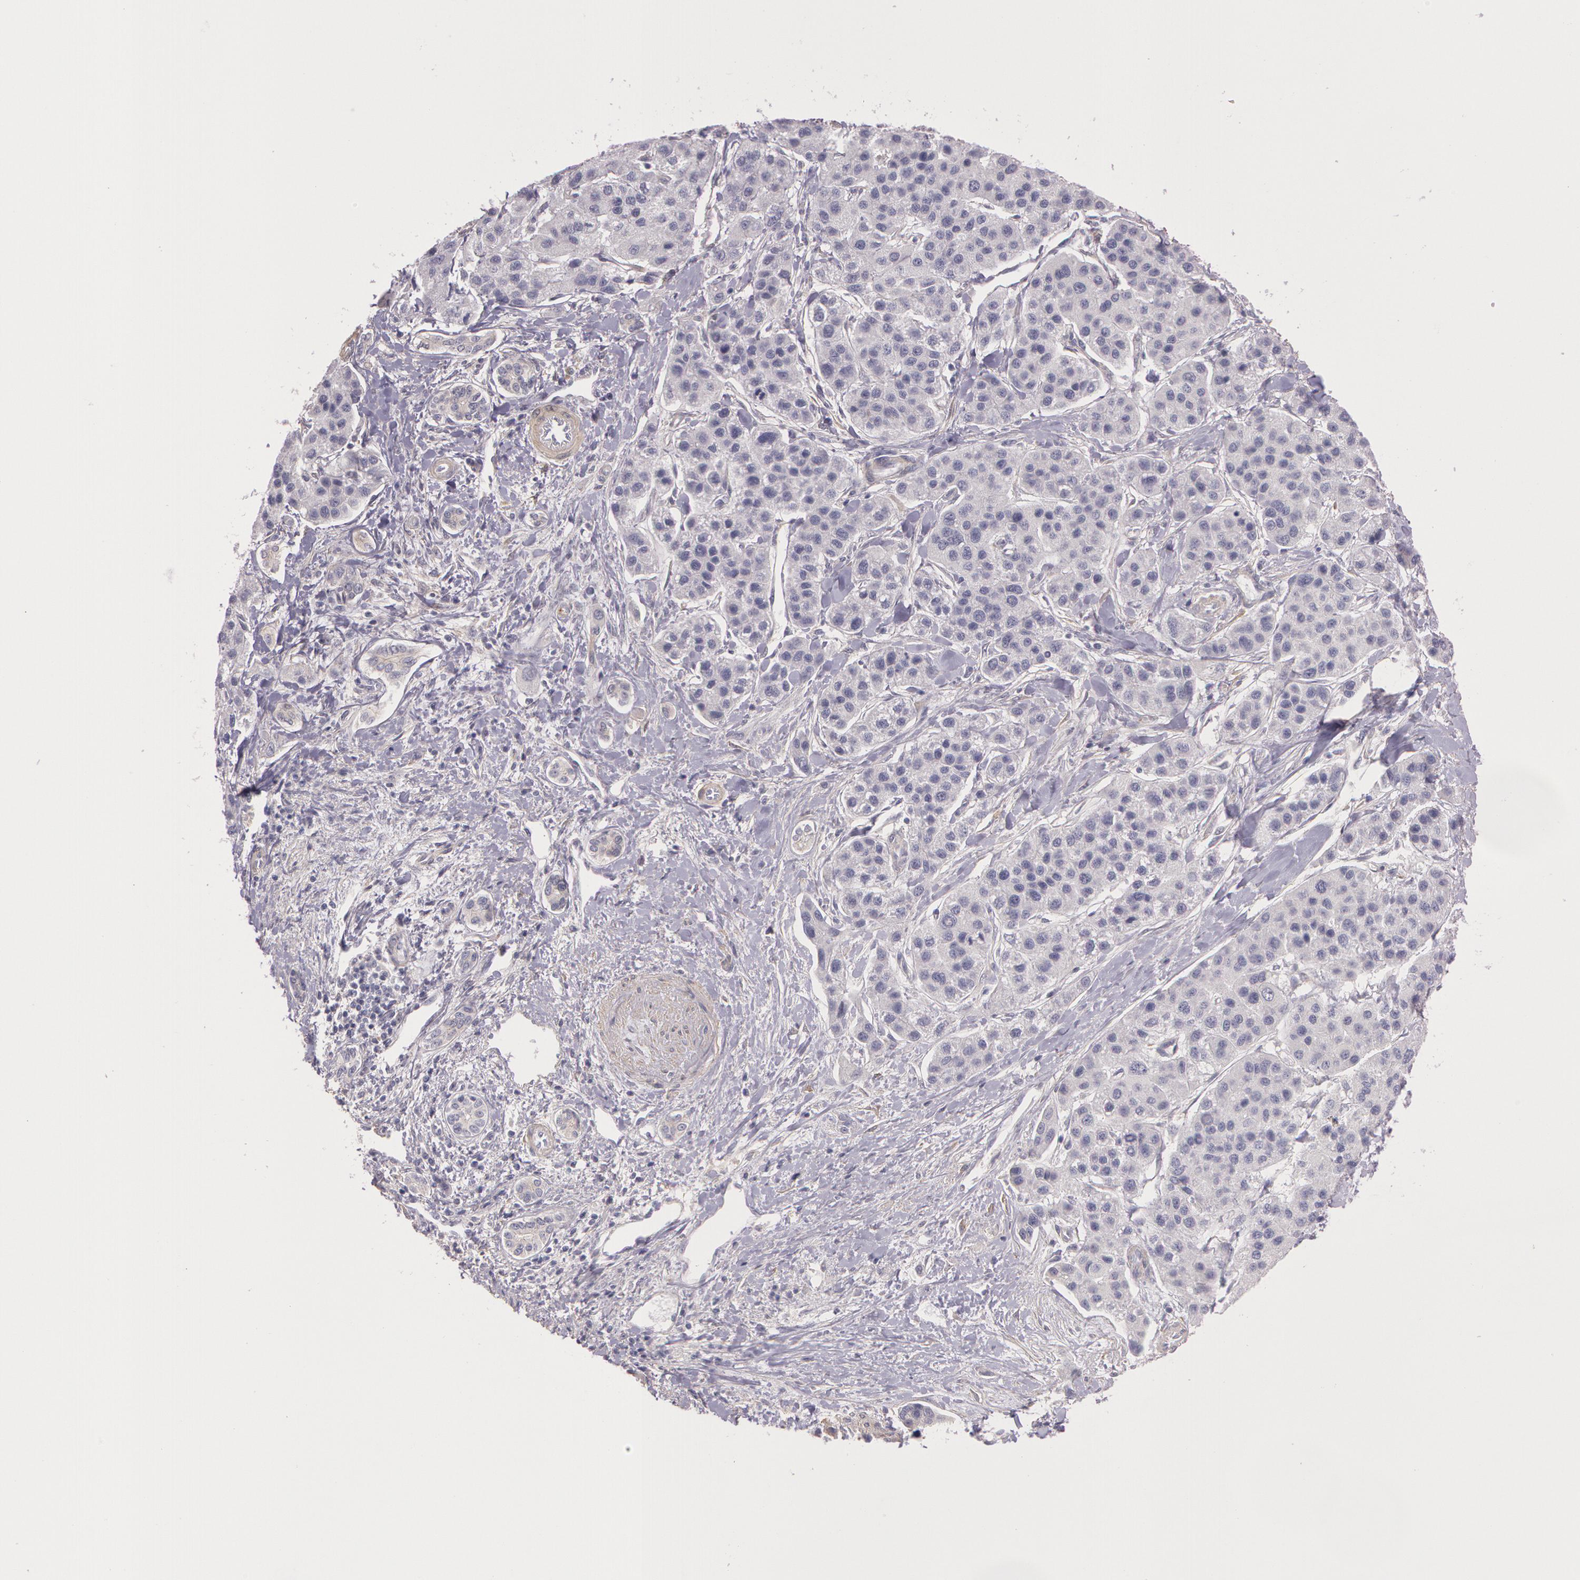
{"staining": {"intensity": "negative", "quantity": "none", "location": "none"}, "tissue": "liver cancer", "cell_type": "Tumor cells", "image_type": "cancer", "snomed": [{"axis": "morphology", "description": "Carcinoma, Hepatocellular, NOS"}, {"axis": "topography", "description": "Liver"}], "caption": "Tumor cells are negative for protein expression in human liver cancer.", "gene": "G2E3", "patient": {"sex": "female", "age": 85}}